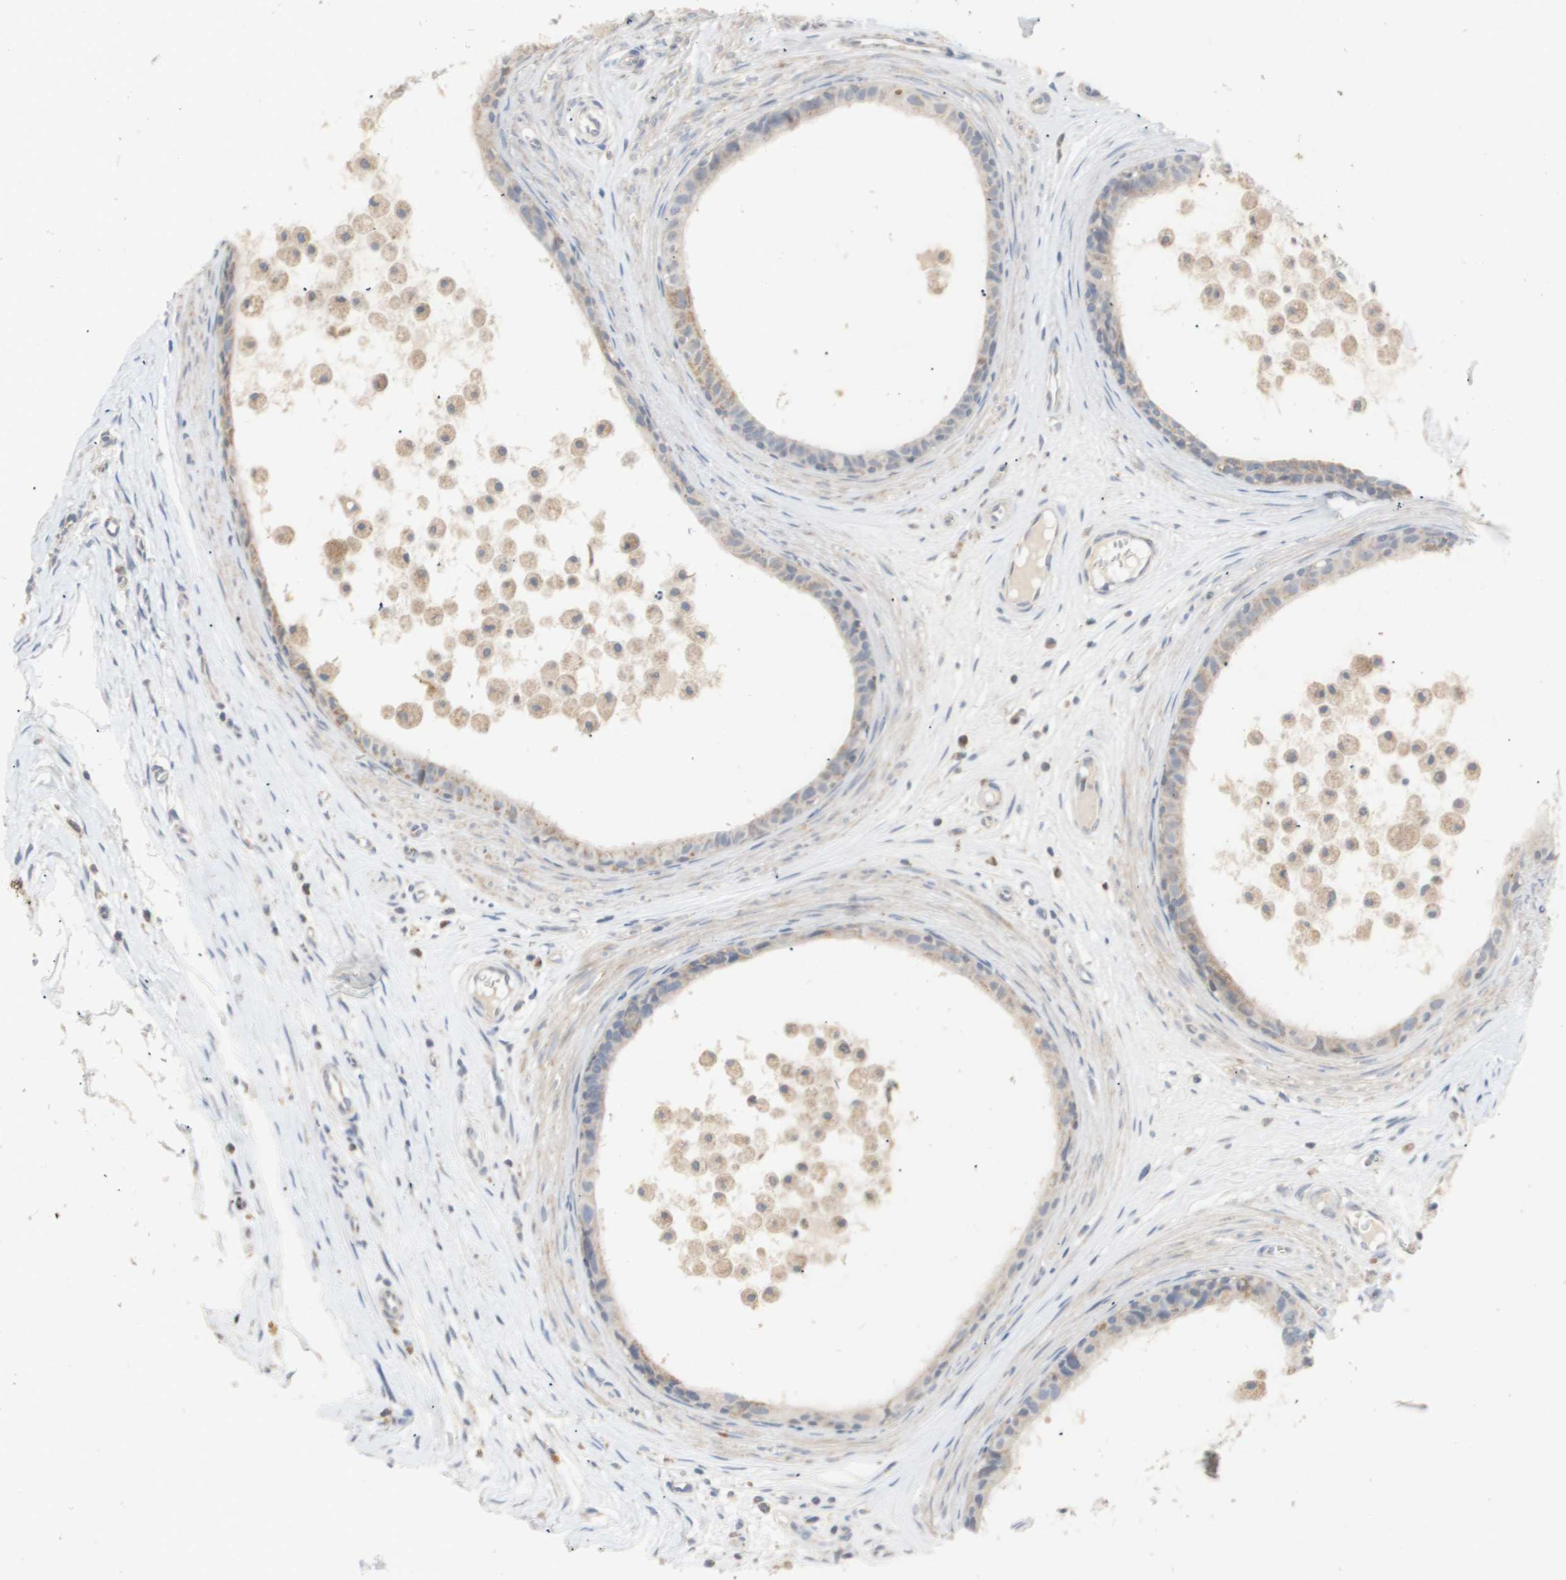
{"staining": {"intensity": "weak", "quantity": ">75%", "location": "cytoplasmic/membranous"}, "tissue": "epididymis", "cell_type": "Glandular cells", "image_type": "normal", "snomed": [{"axis": "morphology", "description": "Normal tissue, NOS"}, {"axis": "morphology", "description": "Inflammation, NOS"}, {"axis": "topography", "description": "Epididymis"}], "caption": "DAB immunohistochemical staining of benign human epididymis displays weak cytoplasmic/membranous protein staining in approximately >75% of glandular cells. The protein is stained brown, and the nuclei are stained in blue (DAB (3,3'-diaminobenzidine) IHC with brightfield microscopy, high magnification).", "gene": "PTGIS", "patient": {"sex": "male", "age": 85}}